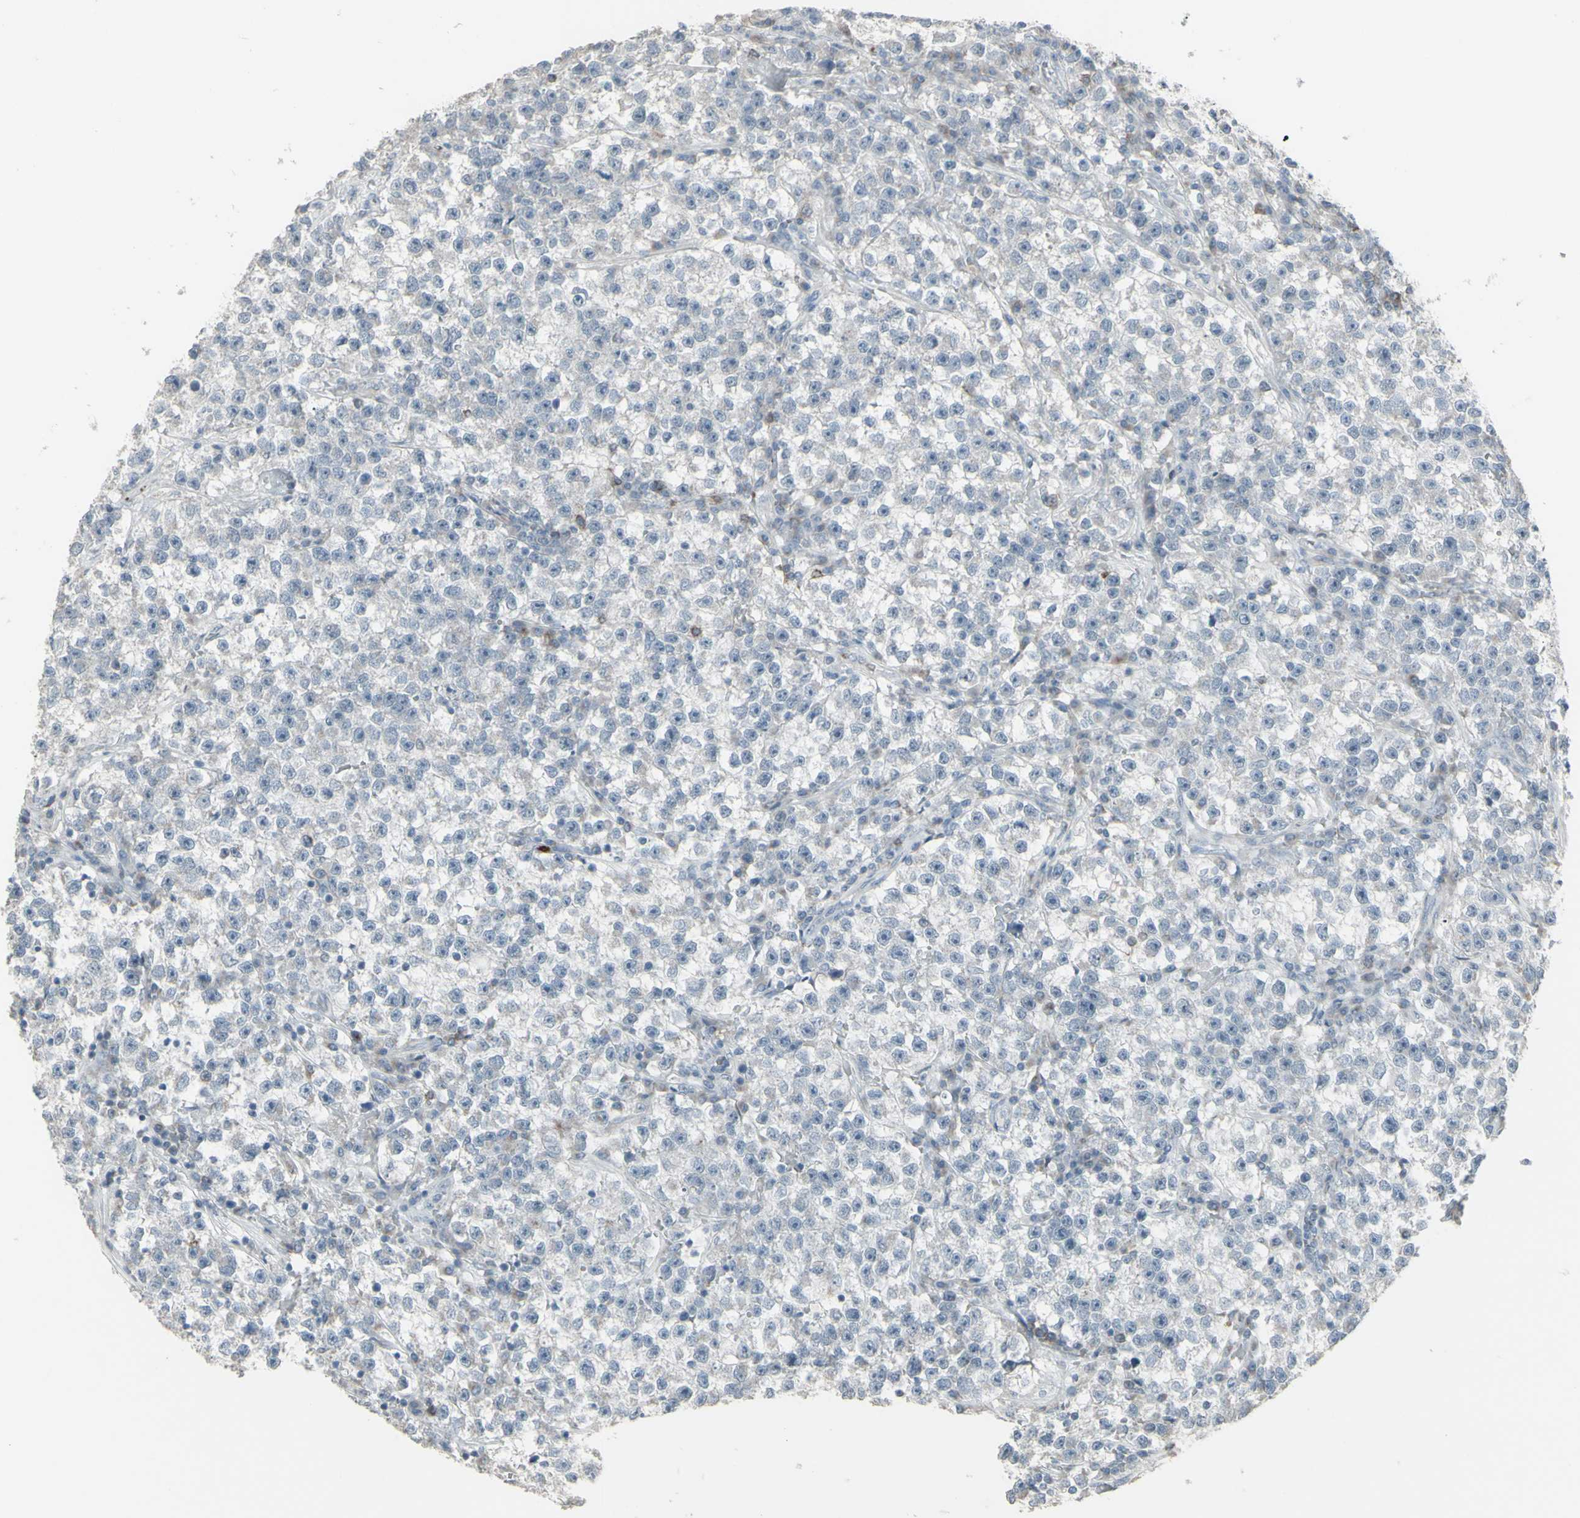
{"staining": {"intensity": "negative", "quantity": "none", "location": "none"}, "tissue": "testis cancer", "cell_type": "Tumor cells", "image_type": "cancer", "snomed": [{"axis": "morphology", "description": "Seminoma, NOS"}, {"axis": "topography", "description": "Testis"}], "caption": "Human testis cancer (seminoma) stained for a protein using IHC displays no positivity in tumor cells.", "gene": "CD79B", "patient": {"sex": "male", "age": 22}}